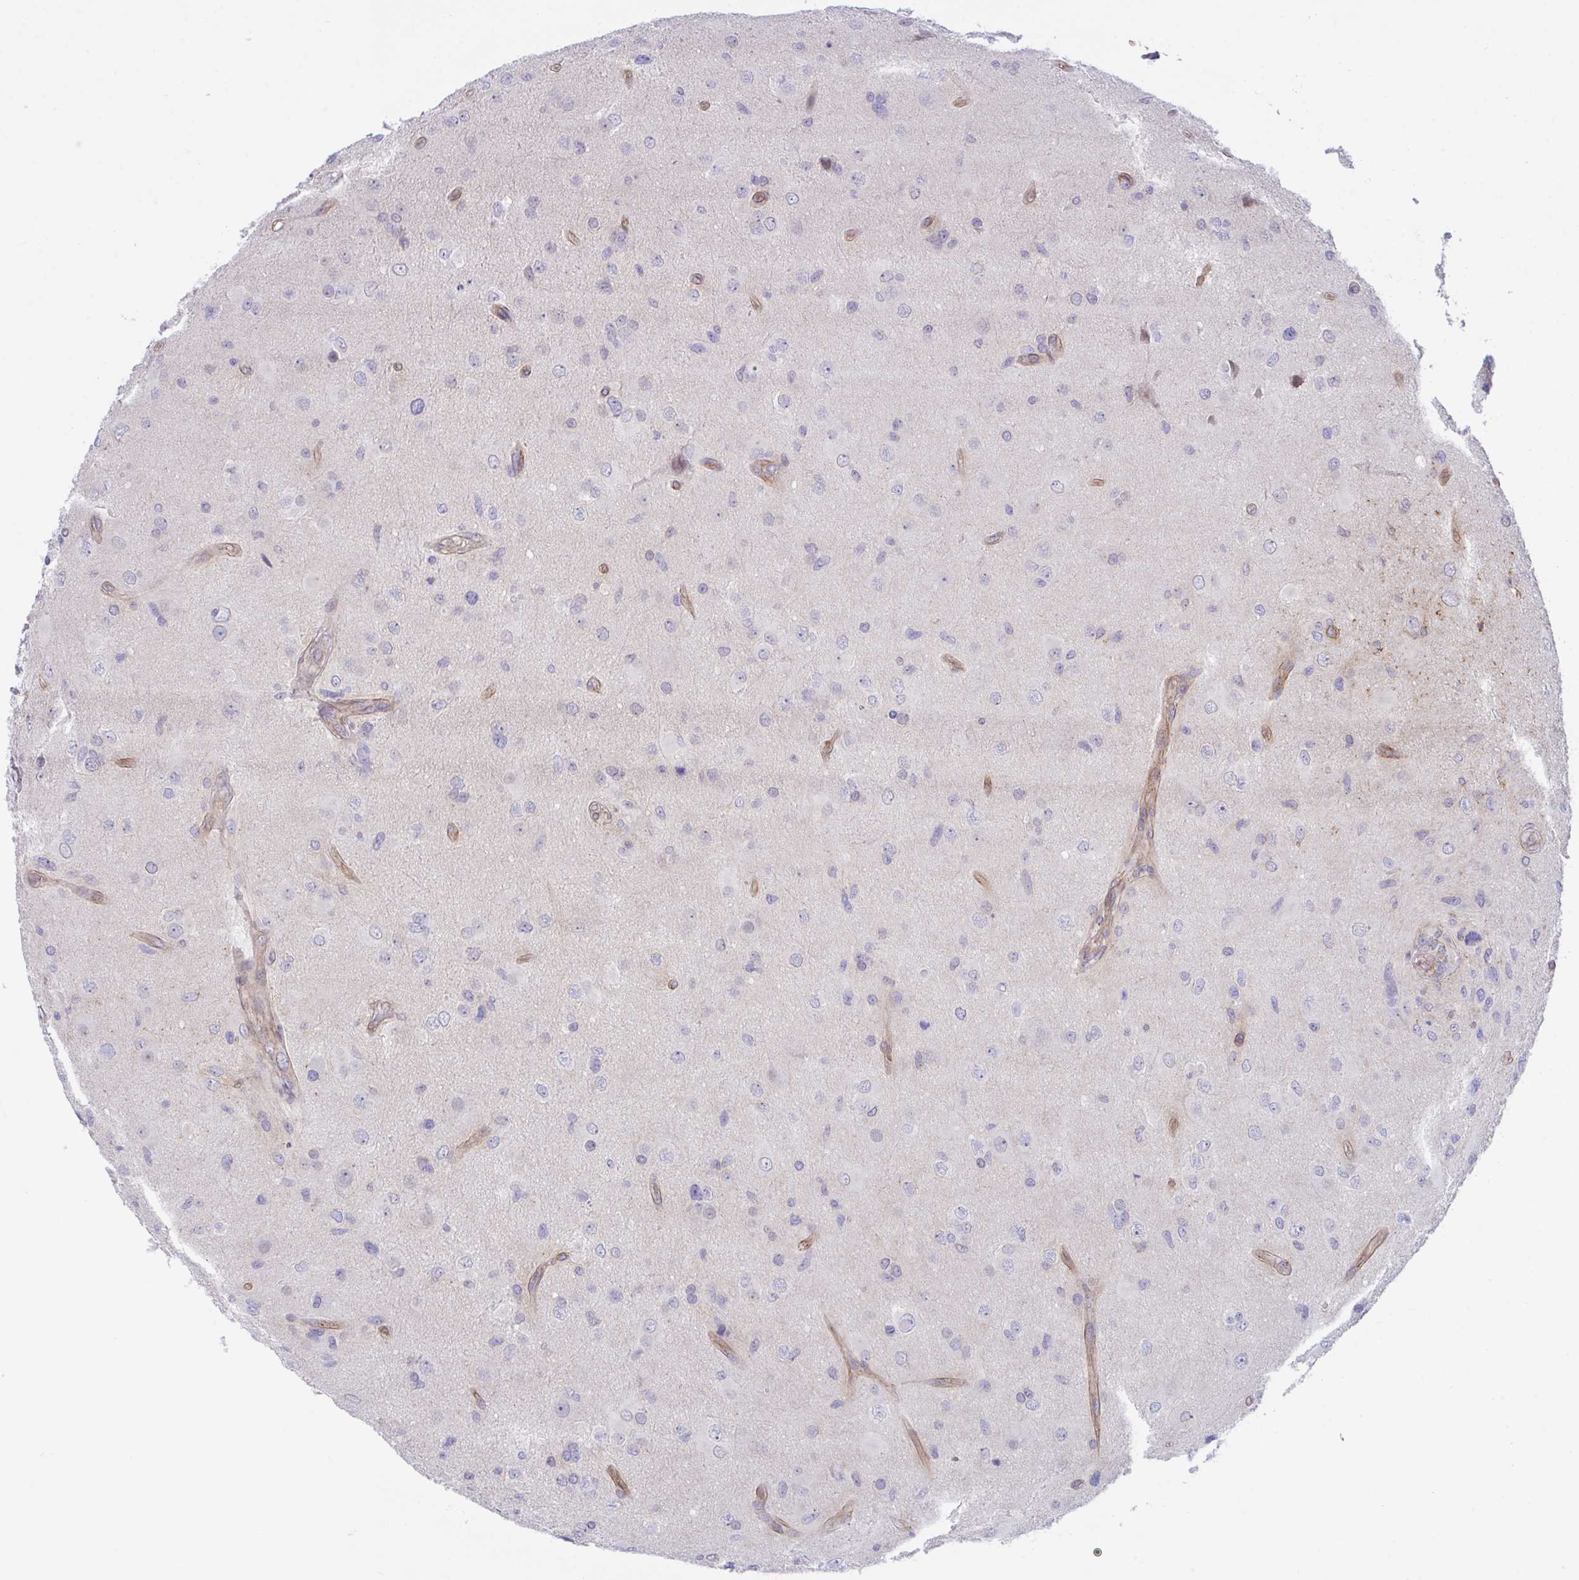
{"staining": {"intensity": "negative", "quantity": "none", "location": "none"}, "tissue": "glioma", "cell_type": "Tumor cells", "image_type": "cancer", "snomed": [{"axis": "morphology", "description": "Glioma, malignant, High grade"}, {"axis": "topography", "description": "Brain"}], "caption": "Tumor cells are negative for brown protein staining in malignant glioma (high-grade).", "gene": "ZBED3", "patient": {"sex": "male", "age": 53}}